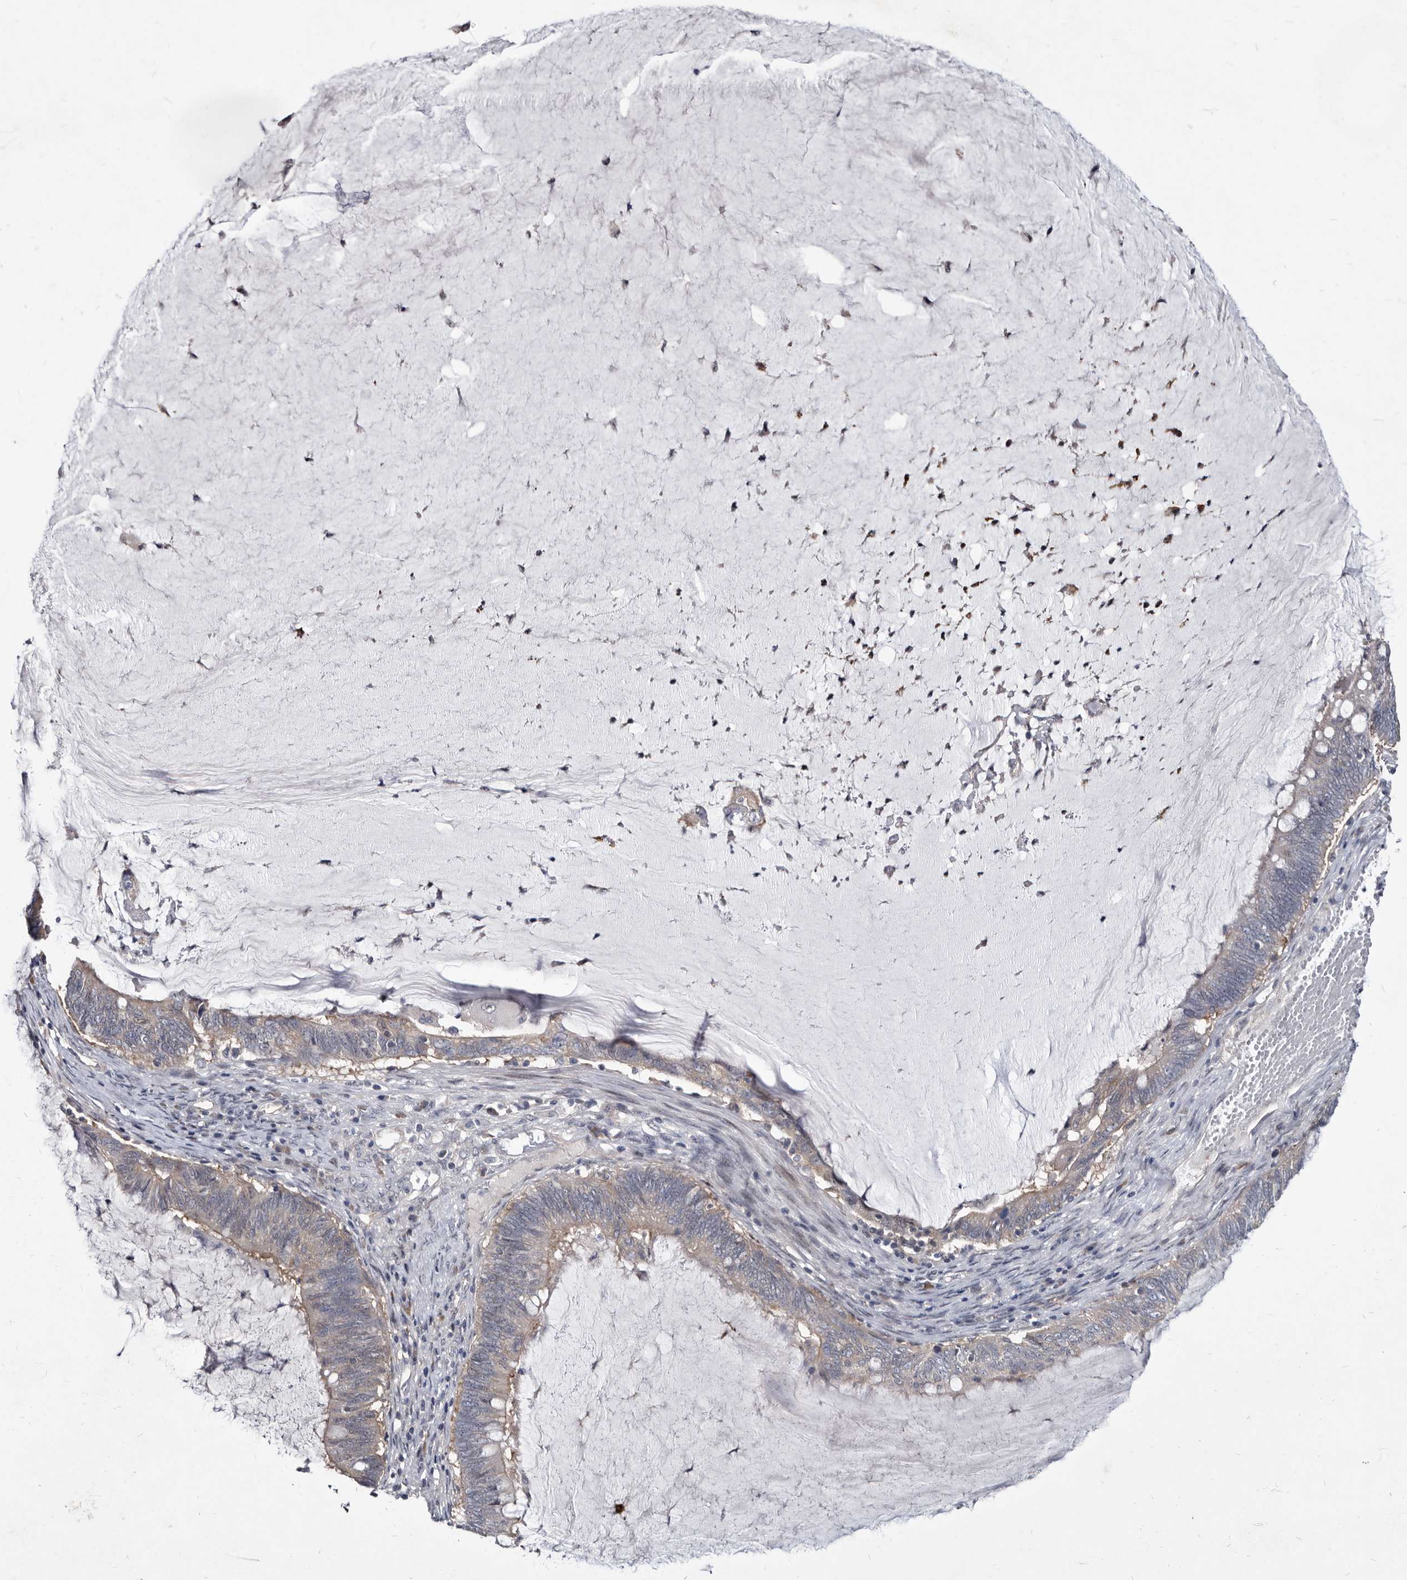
{"staining": {"intensity": "weak", "quantity": ">75%", "location": "cytoplasmic/membranous"}, "tissue": "ovarian cancer", "cell_type": "Tumor cells", "image_type": "cancer", "snomed": [{"axis": "morphology", "description": "Cystadenocarcinoma, mucinous, NOS"}, {"axis": "topography", "description": "Ovary"}], "caption": "Weak cytoplasmic/membranous staining for a protein is identified in about >75% of tumor cells of ovarian cancer using immunohistochemistry (IHC).", "gene": "ABCF2", "patient": {"sex": "female", "age": 61}}